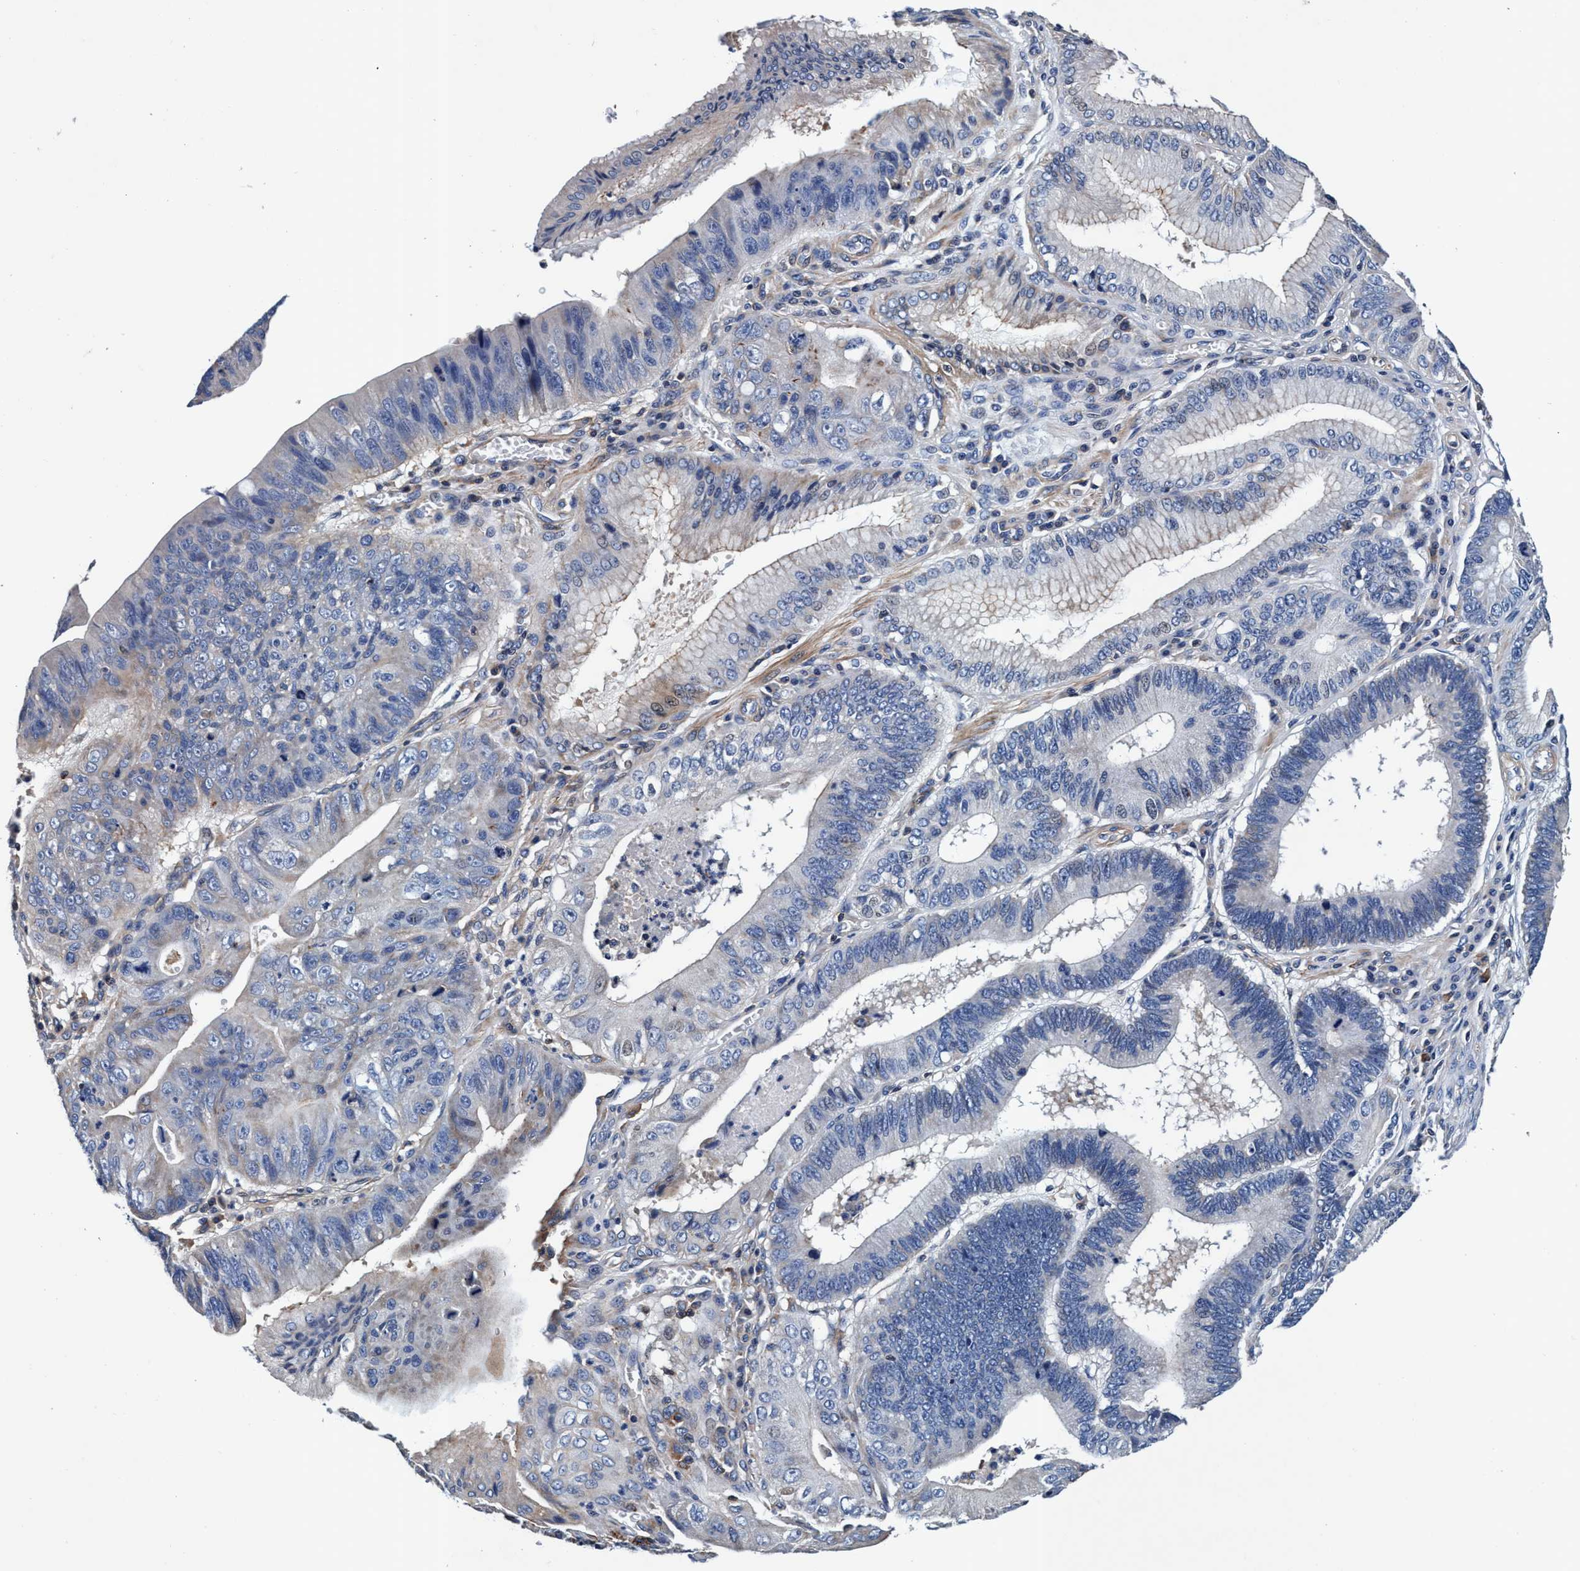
{"staining": {"intensity": "weak", "quantity": "<25%", "location": "cytoplasmic/membranous"}, "tissue": "stomach cancer", "cell_type": "Tumor cells", "image_type": "cancer", "snomed": [{"axis": "morphology", "description": "Adenocarcinoma, NOS"}, {"axis": "topography", "description": "Stomach"}], "caption": "Stomach cancer was stained to show a protein in brown. There is no significant expression in tumor cells.", "gene": "RNF208", "patient": {"sex": "male", "age": 59}}